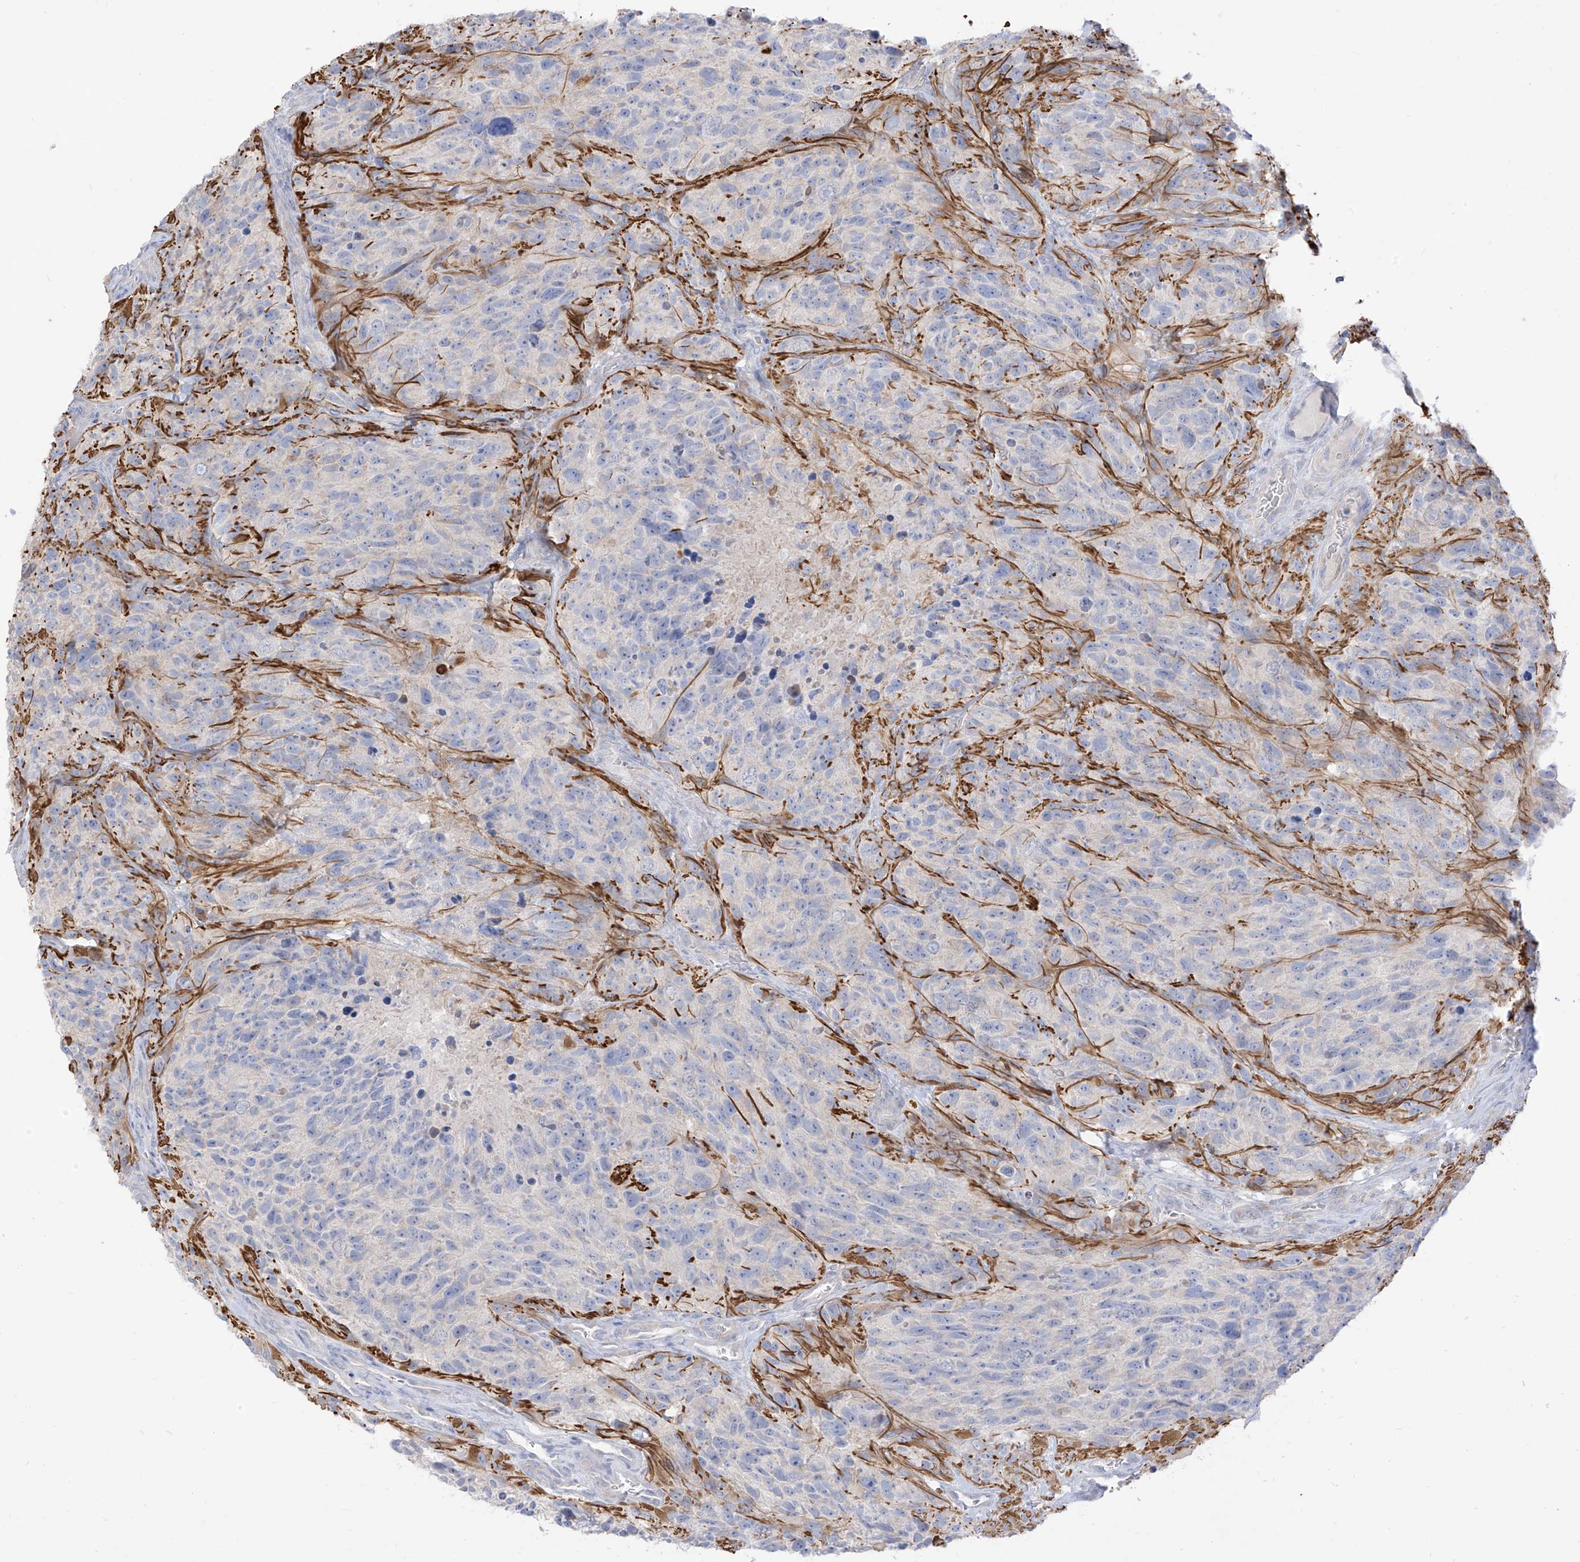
{"staining": {"intensity": "negative", "quantity": "none", "location": "none"}, "tissue": "glioma", "cell_type": "Tumor cells", "image_type": "cancer", "snomed": [{"axis": "morphology", "description": "Glioma, malignant, High grade"}, {"axis": "topography", "description": "Brain"}], "caption": "This histopathology image is of glioma stained with IHC to label a protein in brown with the nuclei are counter-stained blue. There is no positivity in tumor cells.", "gene": "ARHGEF40", "patient": {"sex": "male", "age": 69}}